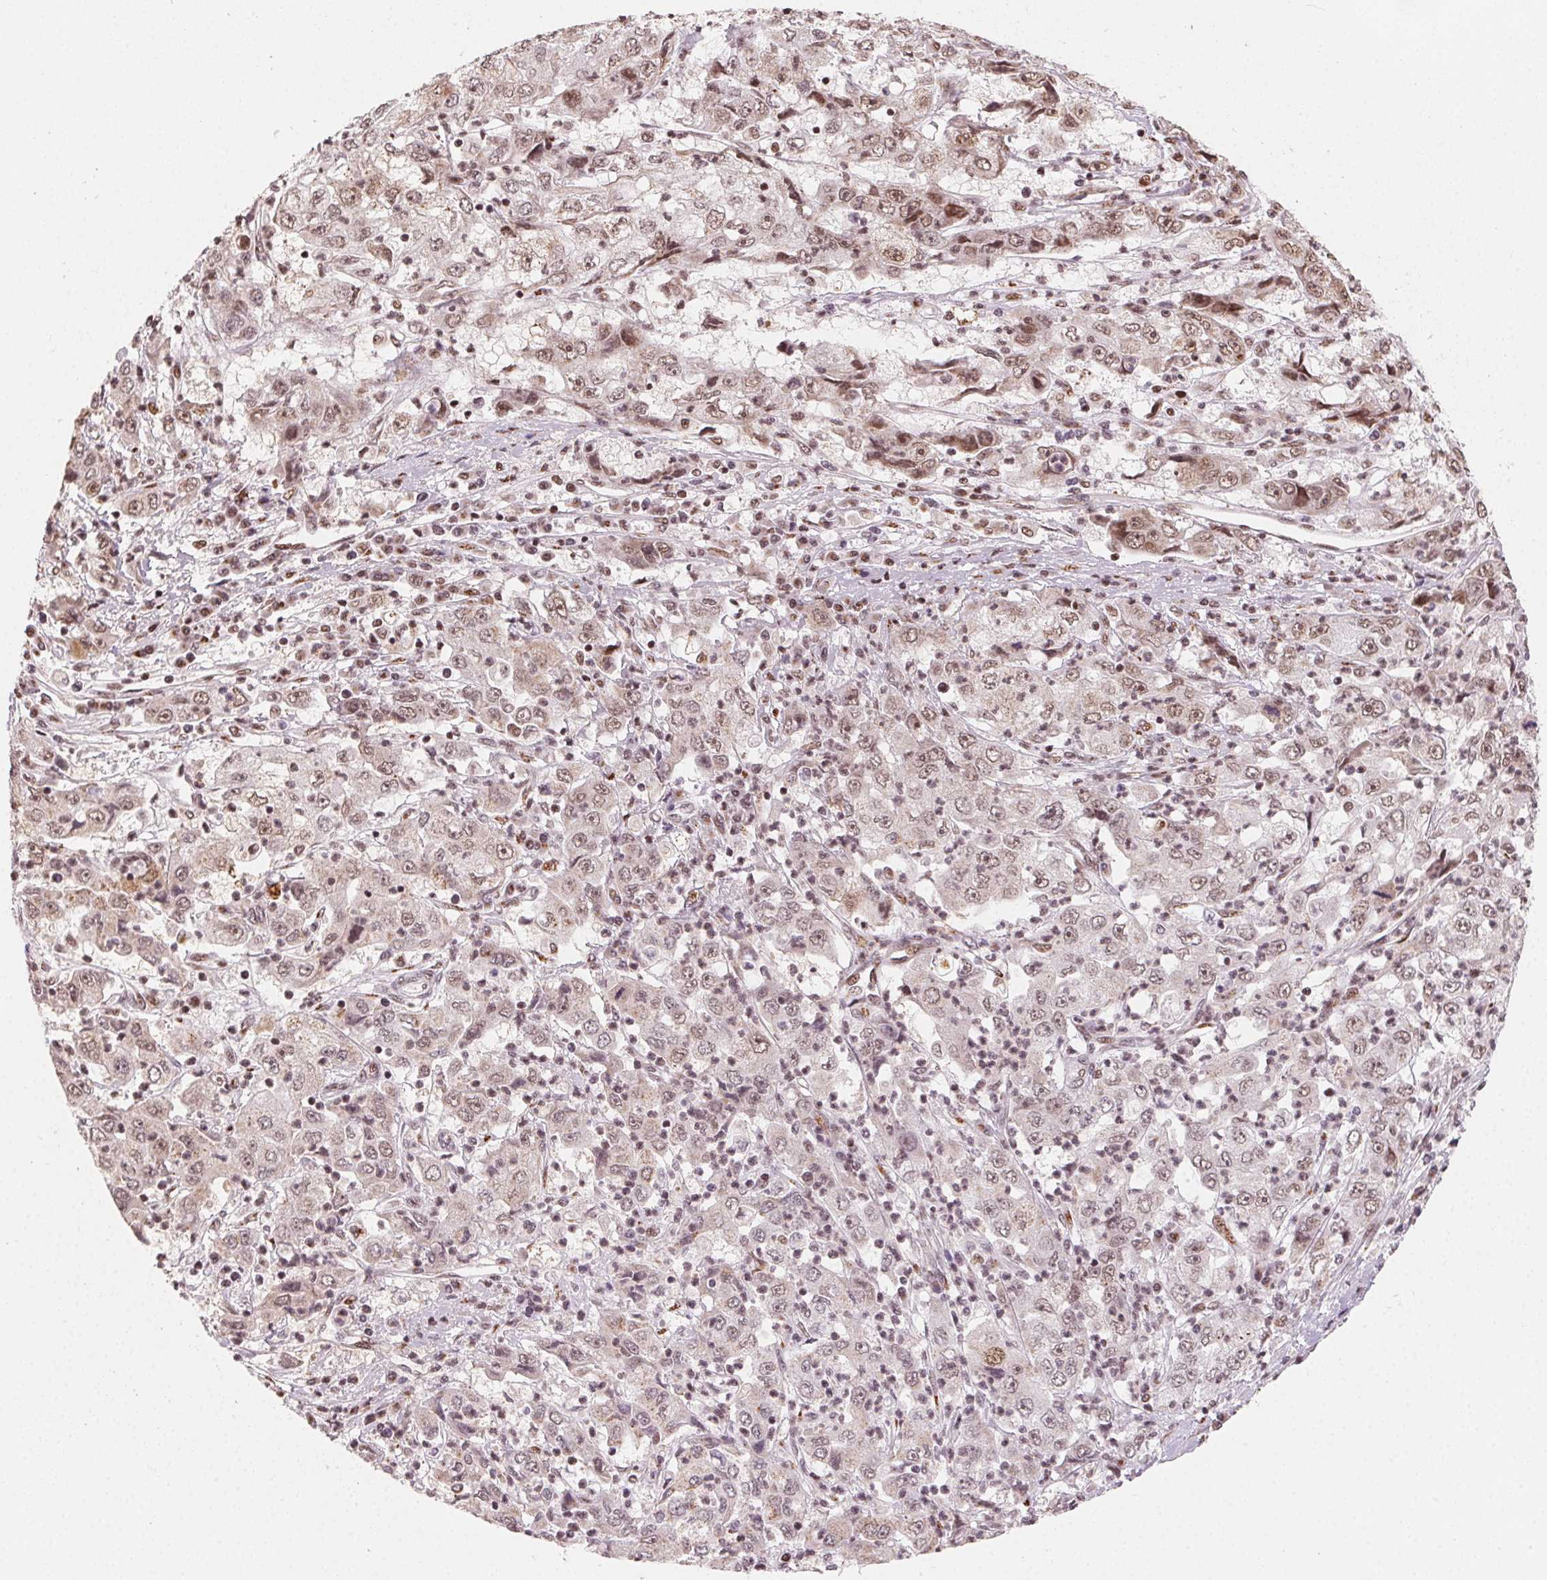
{"staining": {"intensity": "weak", "quantity": ">75%", "location": "nuclear"}, "tissue": "cervical cancer", "cell_type": "Tumor cells", "image_type": "cancer", "snomed": [{"axis": "morphology", "description": "Squamous cell carcinoma, NOS"}, {"axis": "topography", "description": "Cervix"}], "caption": "Weak nuclear expression for a protein is appreciated in about >75% of tumor cells of cervical cancer using immunohistochemistry.", "gene": "TOPORS", "patient": {"sex": "female", "age": 36}}